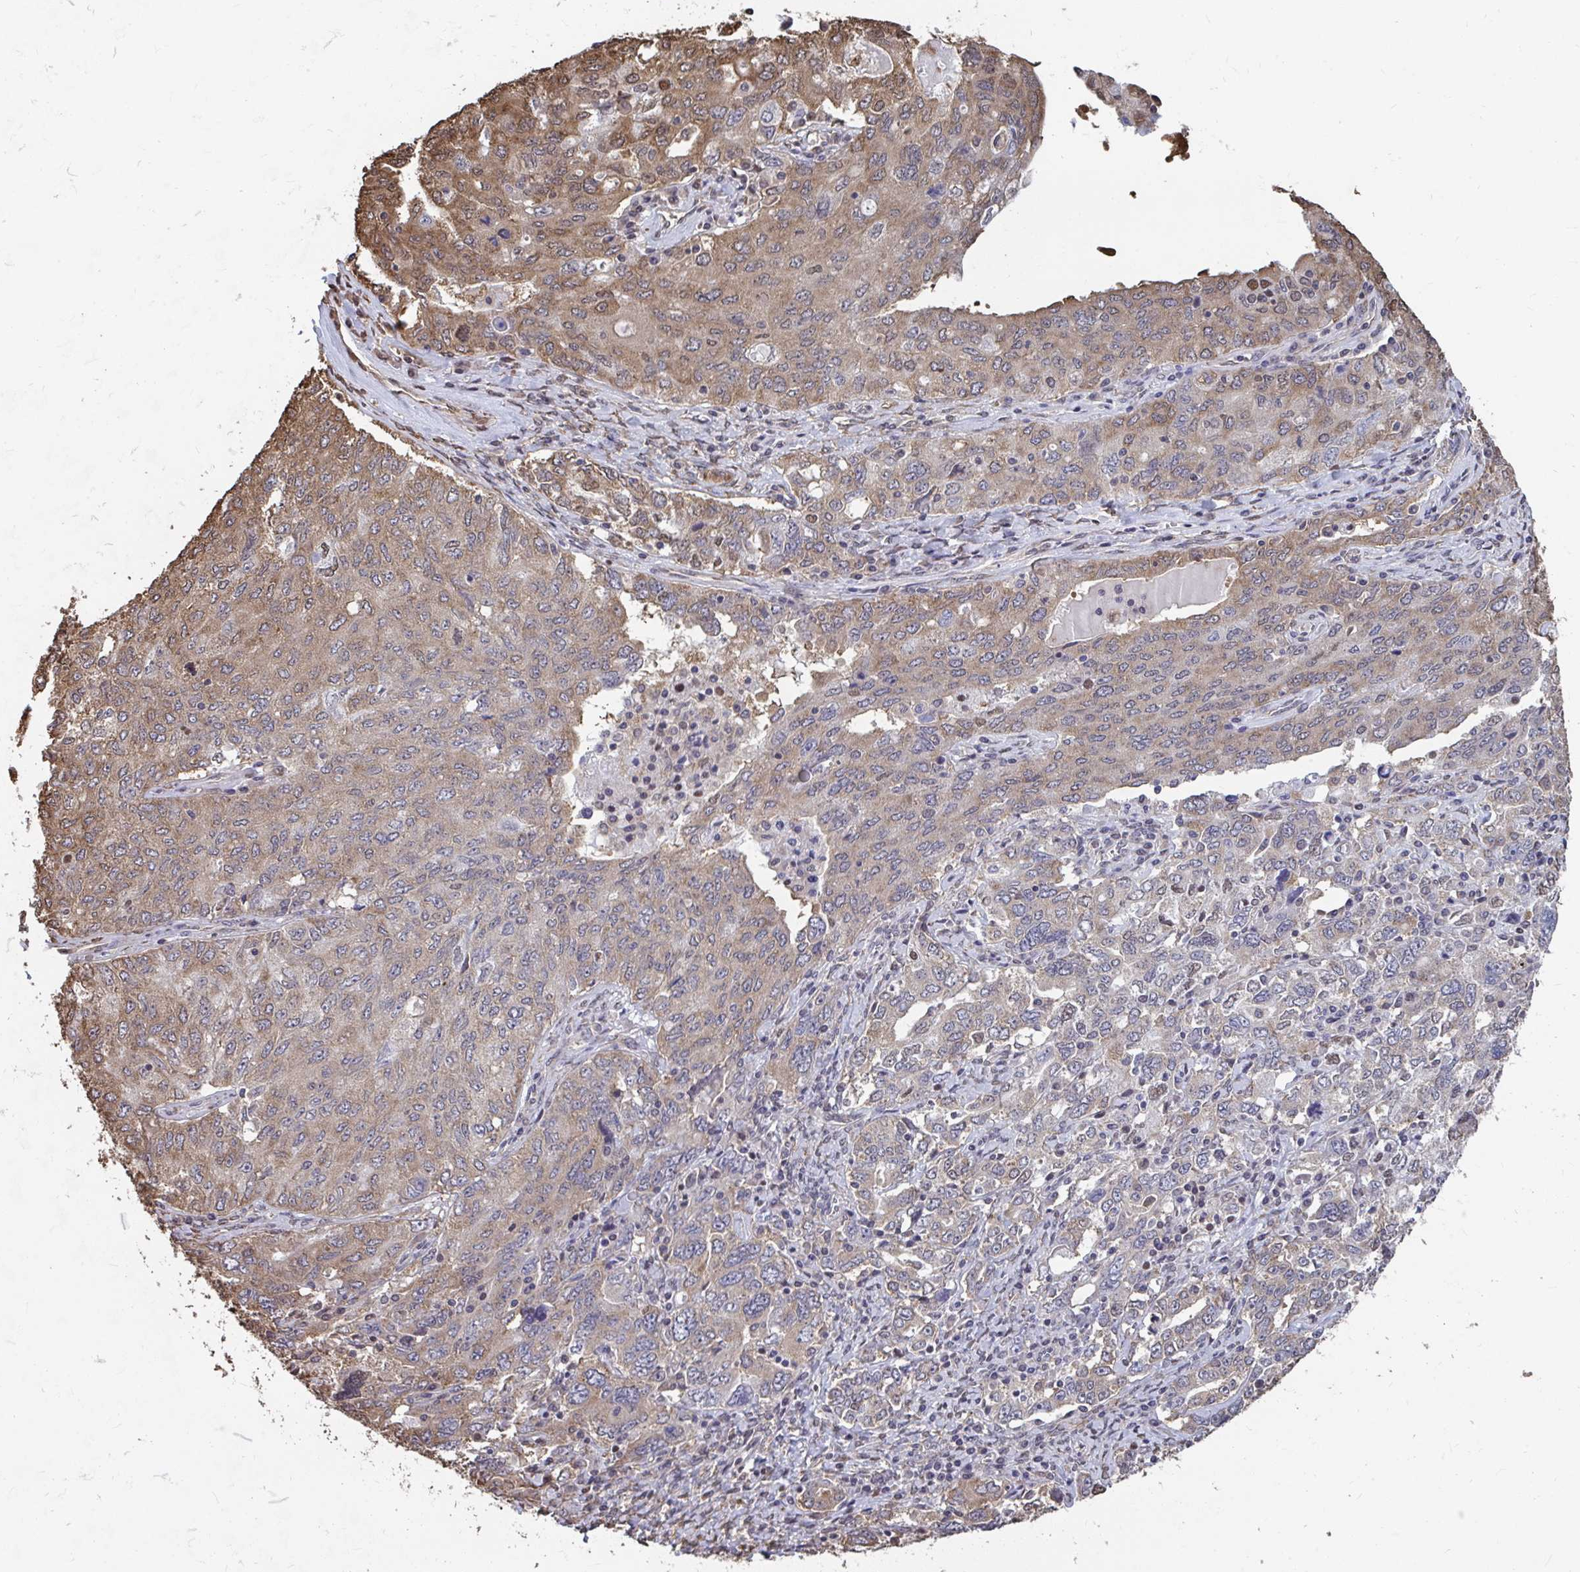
{"staining": {"intensity": "weak", "quantity": ">75%", "location": "cytoplasmic/membranous"}, "tissue": "ovarian cancer", "cell_type": "Tumor cells", "image_type": "cancer", "snomed": [{"axis": "morphology", "description": "Carcinoma, endometroid"}, {"axis": "topography", "description": "Ovary"}], "caption": "Immunohistochemistry image of neoplastic tissue: human ovarian cancer (endometroid carcinoma) stained using immunohistochemistry shows low levels of weak protein expression localized specifically in the cytoplasmic/membranous of tumor cells, appearing as a cytoplasmic/membranous brown color.", "gene": "SYNCRIP", "patient": {"sex": "female", "age": 62}}